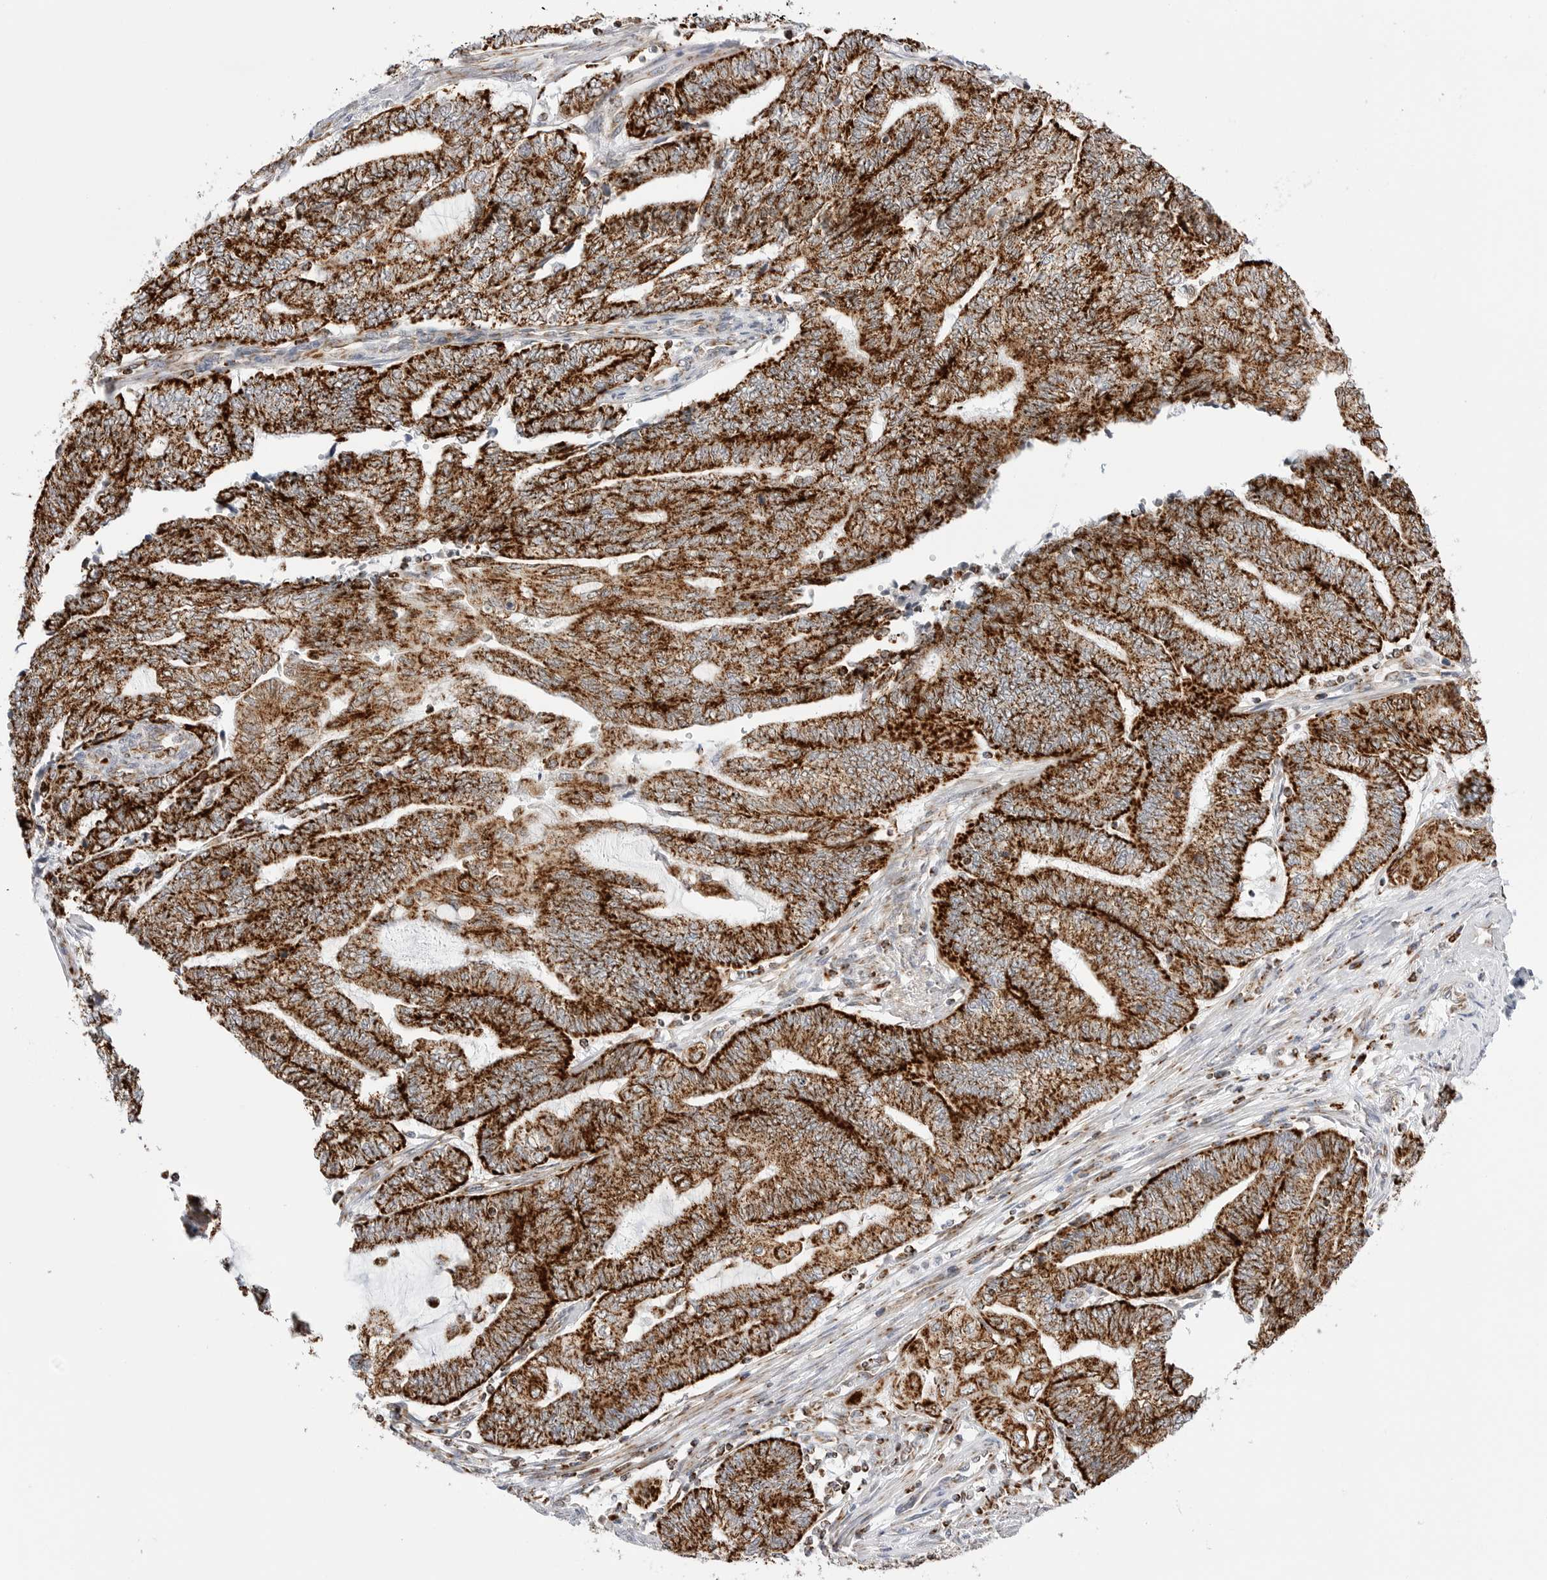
{"staining": {"intensity": "strong", "quantity": ">75%", "location": "cytoplasmic/membranous"}, "tissue": "endometrial cancer", "cell_type": "Tumor cells", "image_type": "cancer", "snomed": [{"axis": "morphology", "description": "Adenocarcinoma, NOS"}, {"axis": "topography", "description": "Uterus"}, {"axis": "topography", "description": "Endometrium"}], "caption": "A brown stain shows strong cytoplasmic/membranous expression of a protein in human endometrial cancer tumor cells.", "gene": "ATP5IF1", "patient": {"sex": "female", "age": 70}}